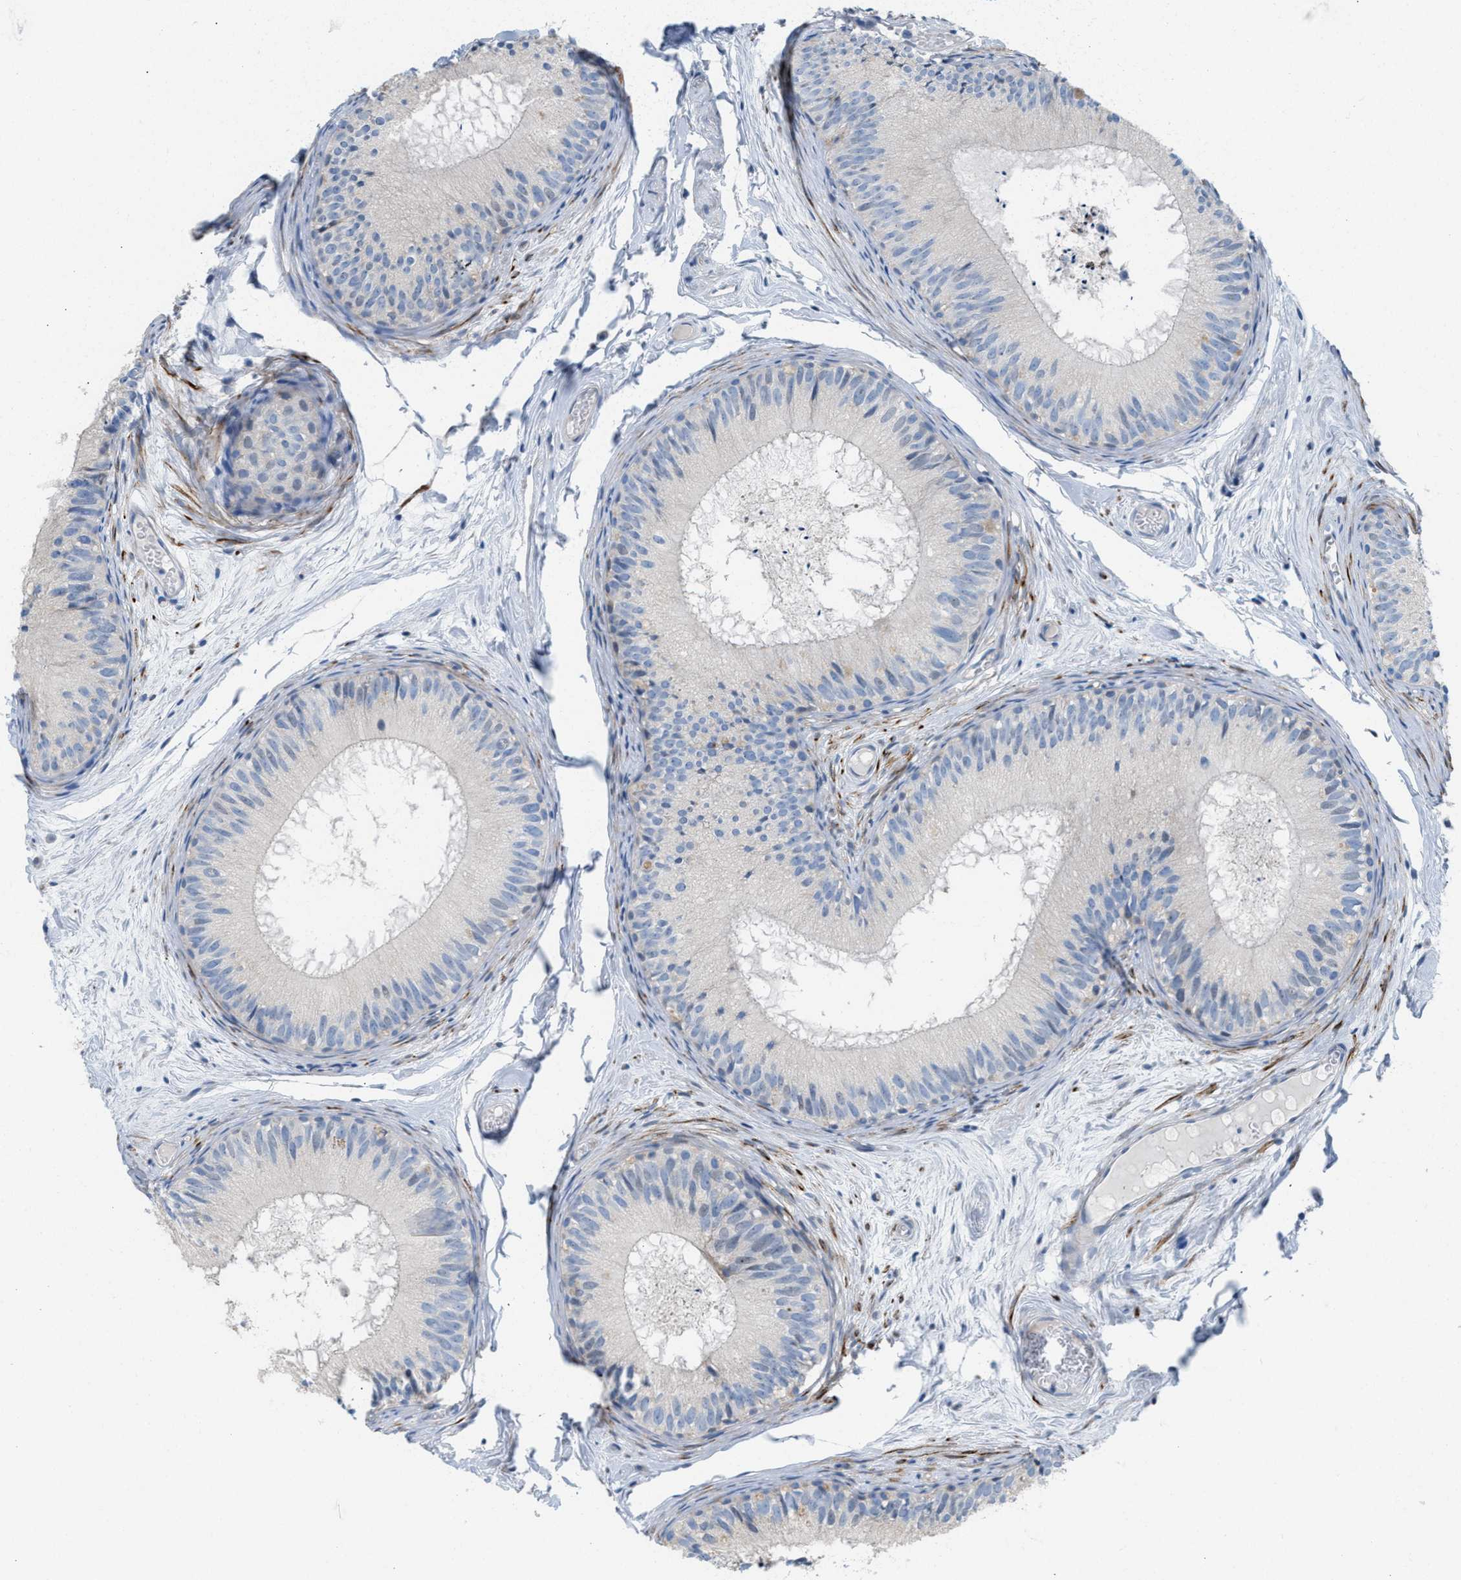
{"staining": {"intensity": "negative", "quantity": "none", "location": "none"}, "tissue": "epididymis", "cell_type": "Glandular cells", "image_type": "normal", "snomed": [{"axis": "morphology", "description": "Normal tissue, NOS"}, {"axis": "topography", "description": "Epididymis"}], "caption": "IHC of unremarkable epididymis shows no staining in glandular cells.", "gene": "MPP3", "patient": {"sex": "male", "age": 46}}